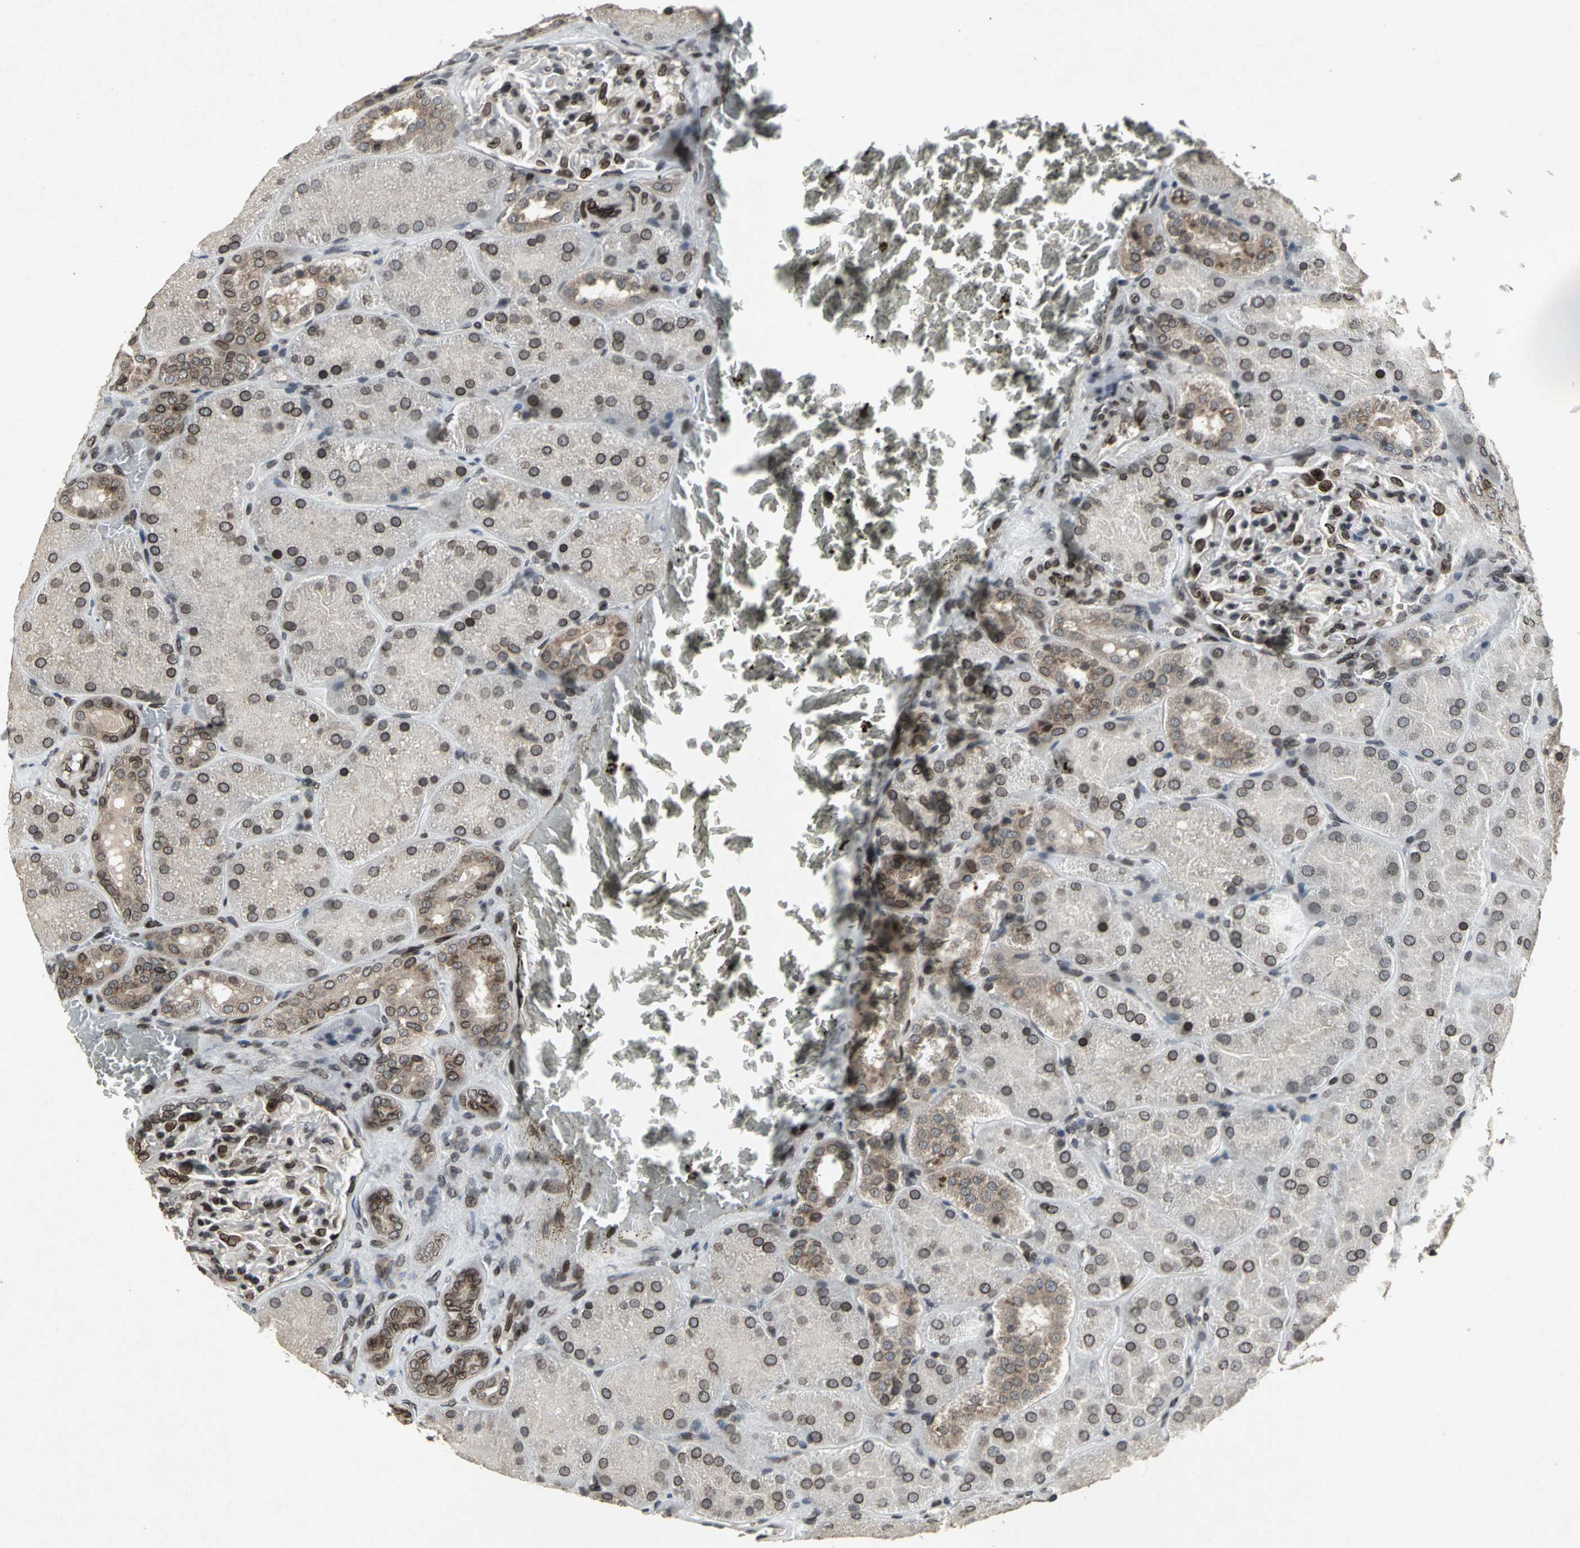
{"staining": {"intensity": "strong", "quantity": ">75%", "location": "cytoplasmic/membranous,nuclear"}, "tissue": "kidney", "cell_type": "Cells in glomeruli", "image_type": "normal", "snomed": [{"axis": "morphology", "description": "Normal tissue, NOS"}, {"axis": "topography", "description": "Kidney"}], "caption": "Strong cytoplasmic/membranous,nuclear positivity is seen in about >75% of cells in glomeruli in normal kidney. Immunohistochemistry stains the protein in brown and the nuclei are stained blue.", "gene": "SH2B3", "patient": {"sex": "male", "age": 28}}